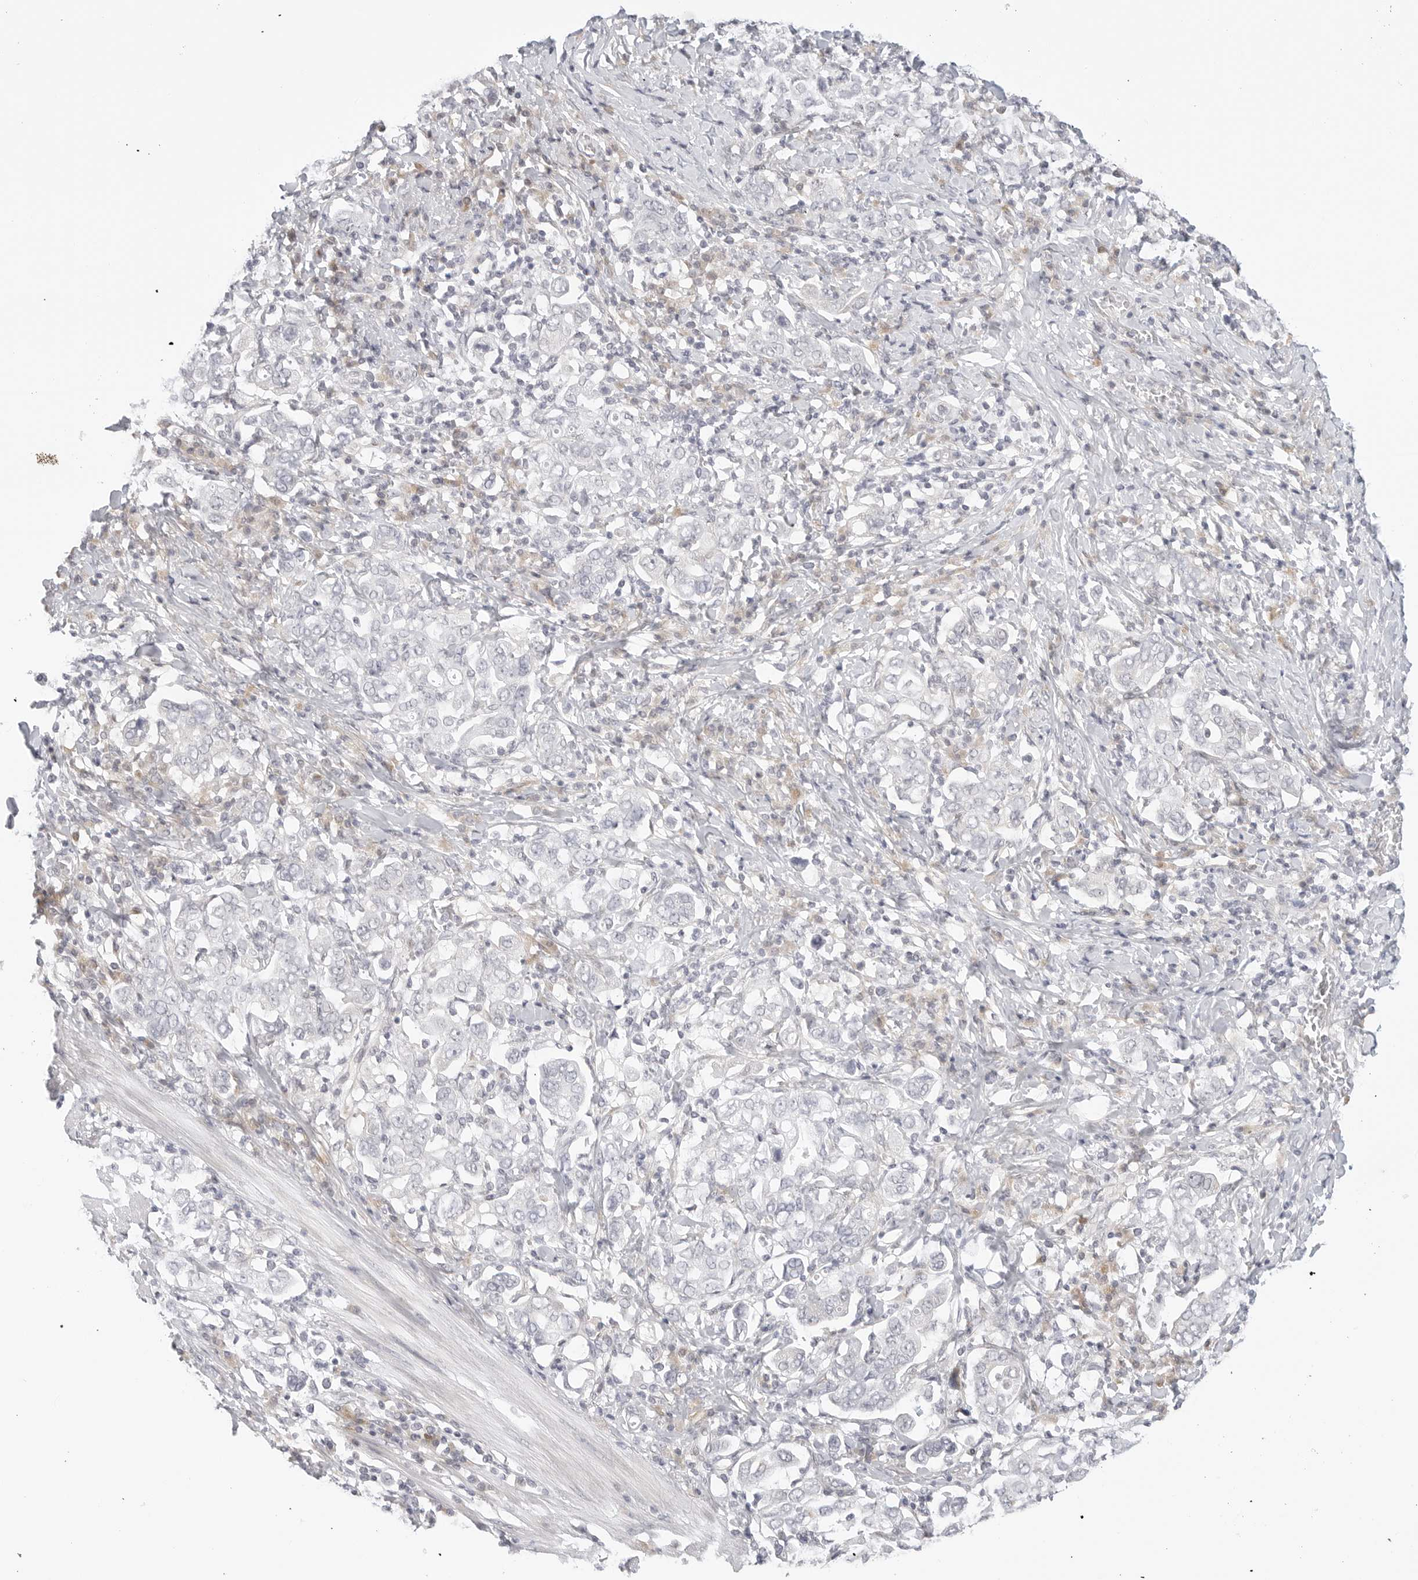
{"staining": {"intensity": "negative", "quantity": "none", "location": "none"}, "tissue": "stomach cancer", "cell_type": "Tumor cells", "image_type": "cancer", "snomed": [{"axis": "morphology", "description": "Adenocarcinoma, NOS"}, {"axis": "topography", "description": "Stomach, upper"}], "caption": "High magnification brightfield microscopy of stomach adenocarcinoma stained with DAB (3,3'-diaminobenzidine) (brown) and counterstained with hematoxylin (blue): tumor cells show no significant positivity. (DAB (3,3'-diaminobenzidine) IHC with hematoxylin counter stain).", "gene": "TCP1", "patient": {"sex": "male", "age": 62}}